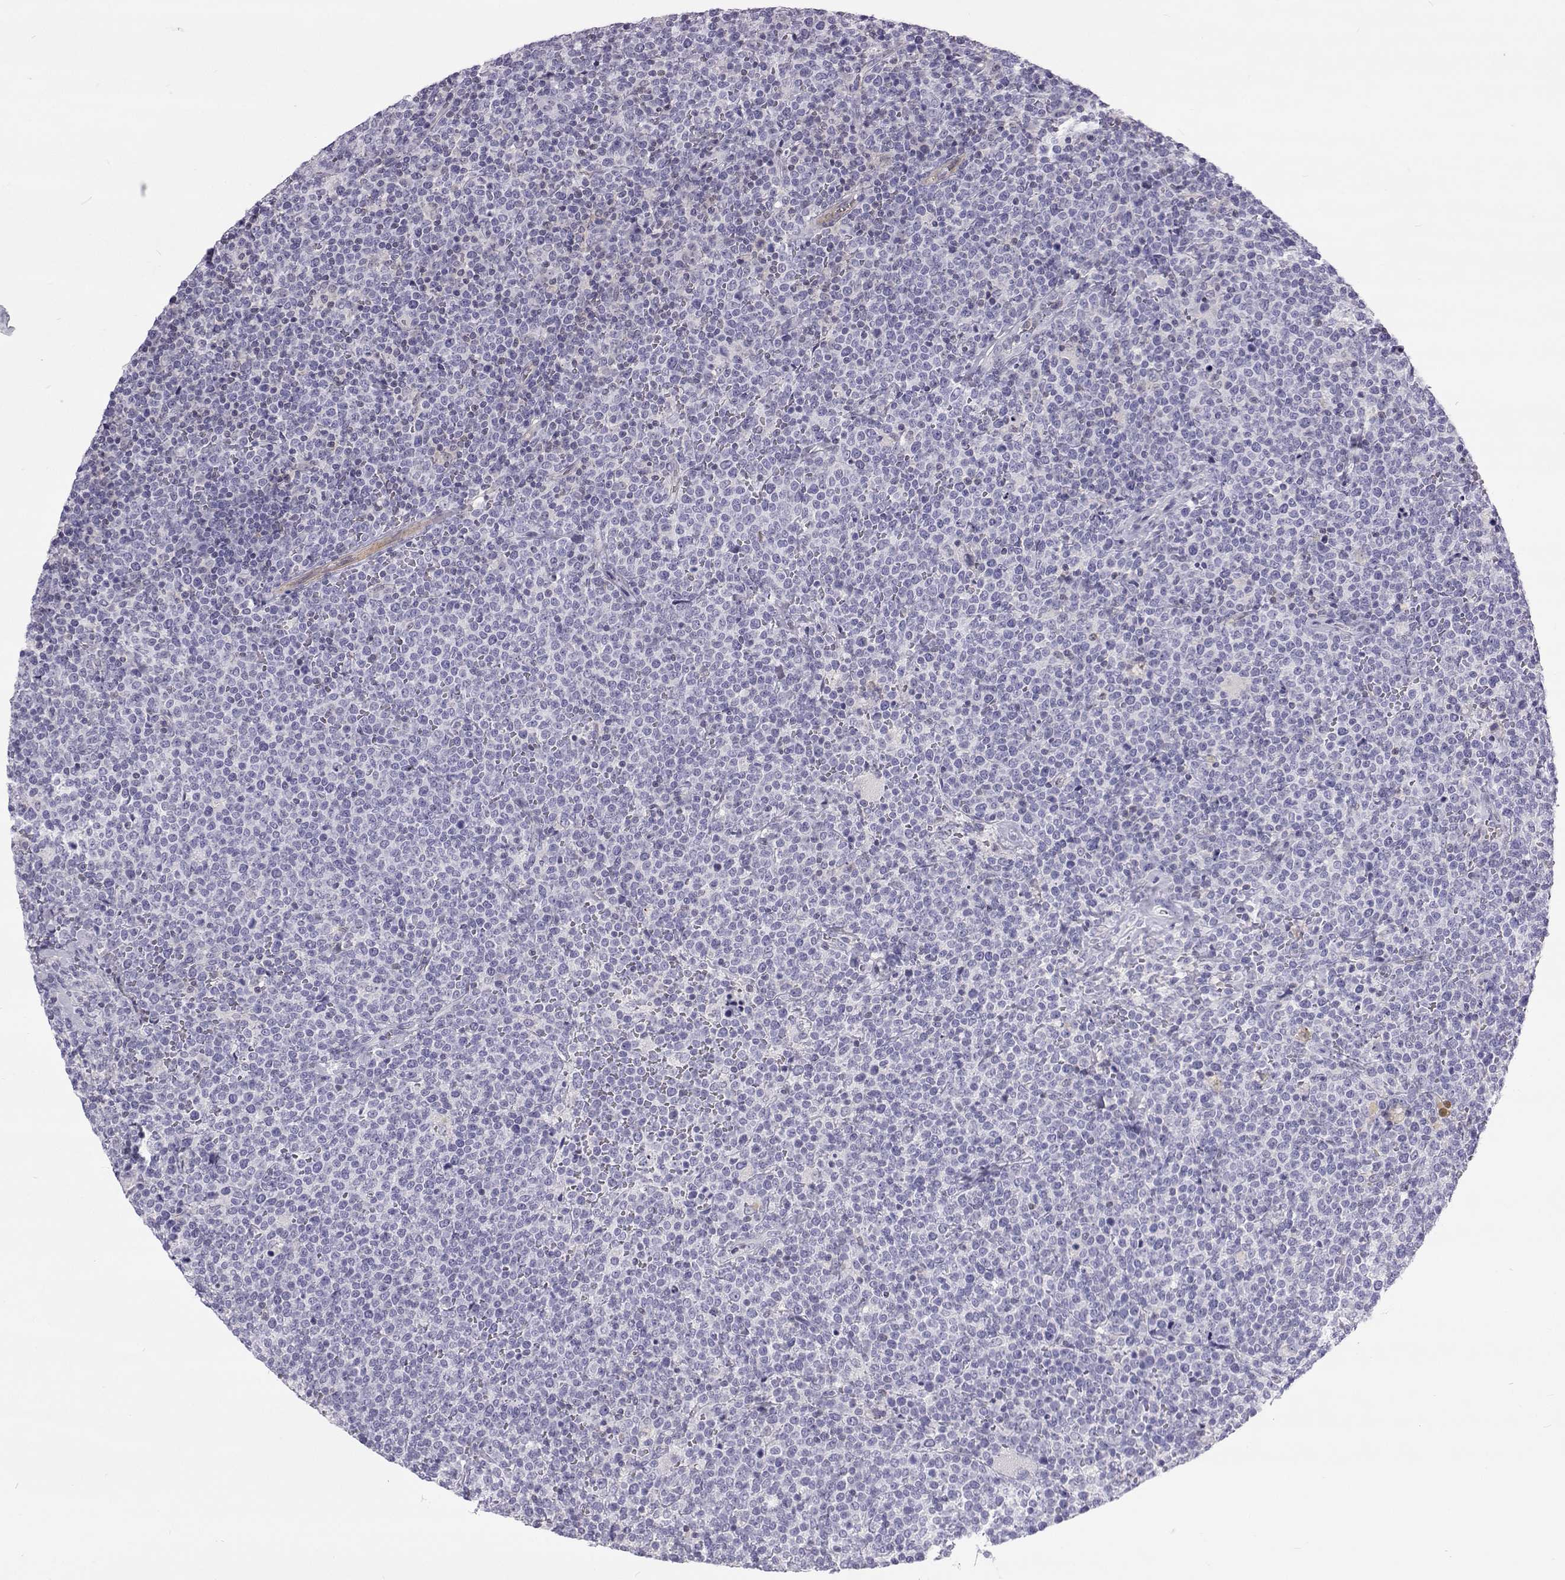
{"staining": {"intensity": "negative", "quantity": "none", "location": "none"}, "tissue": "lymphoma", "cell_type": "Tumor cells", "image_type": "cancer", "snomed": [{"axis": "morphology", "description": "Malignant lymphoma, non-Hodgkin's type, High grade"}, {"axis": "topography", "description": "Lymph node"}], "caption": "Immunohistochemistry of malignant lymphoma, non-Hodgkin's type (high-grade) demonstrates no positivity in tumor cells.", "gene": "GALM", "patient": {"sex": "male", "age": 61}}